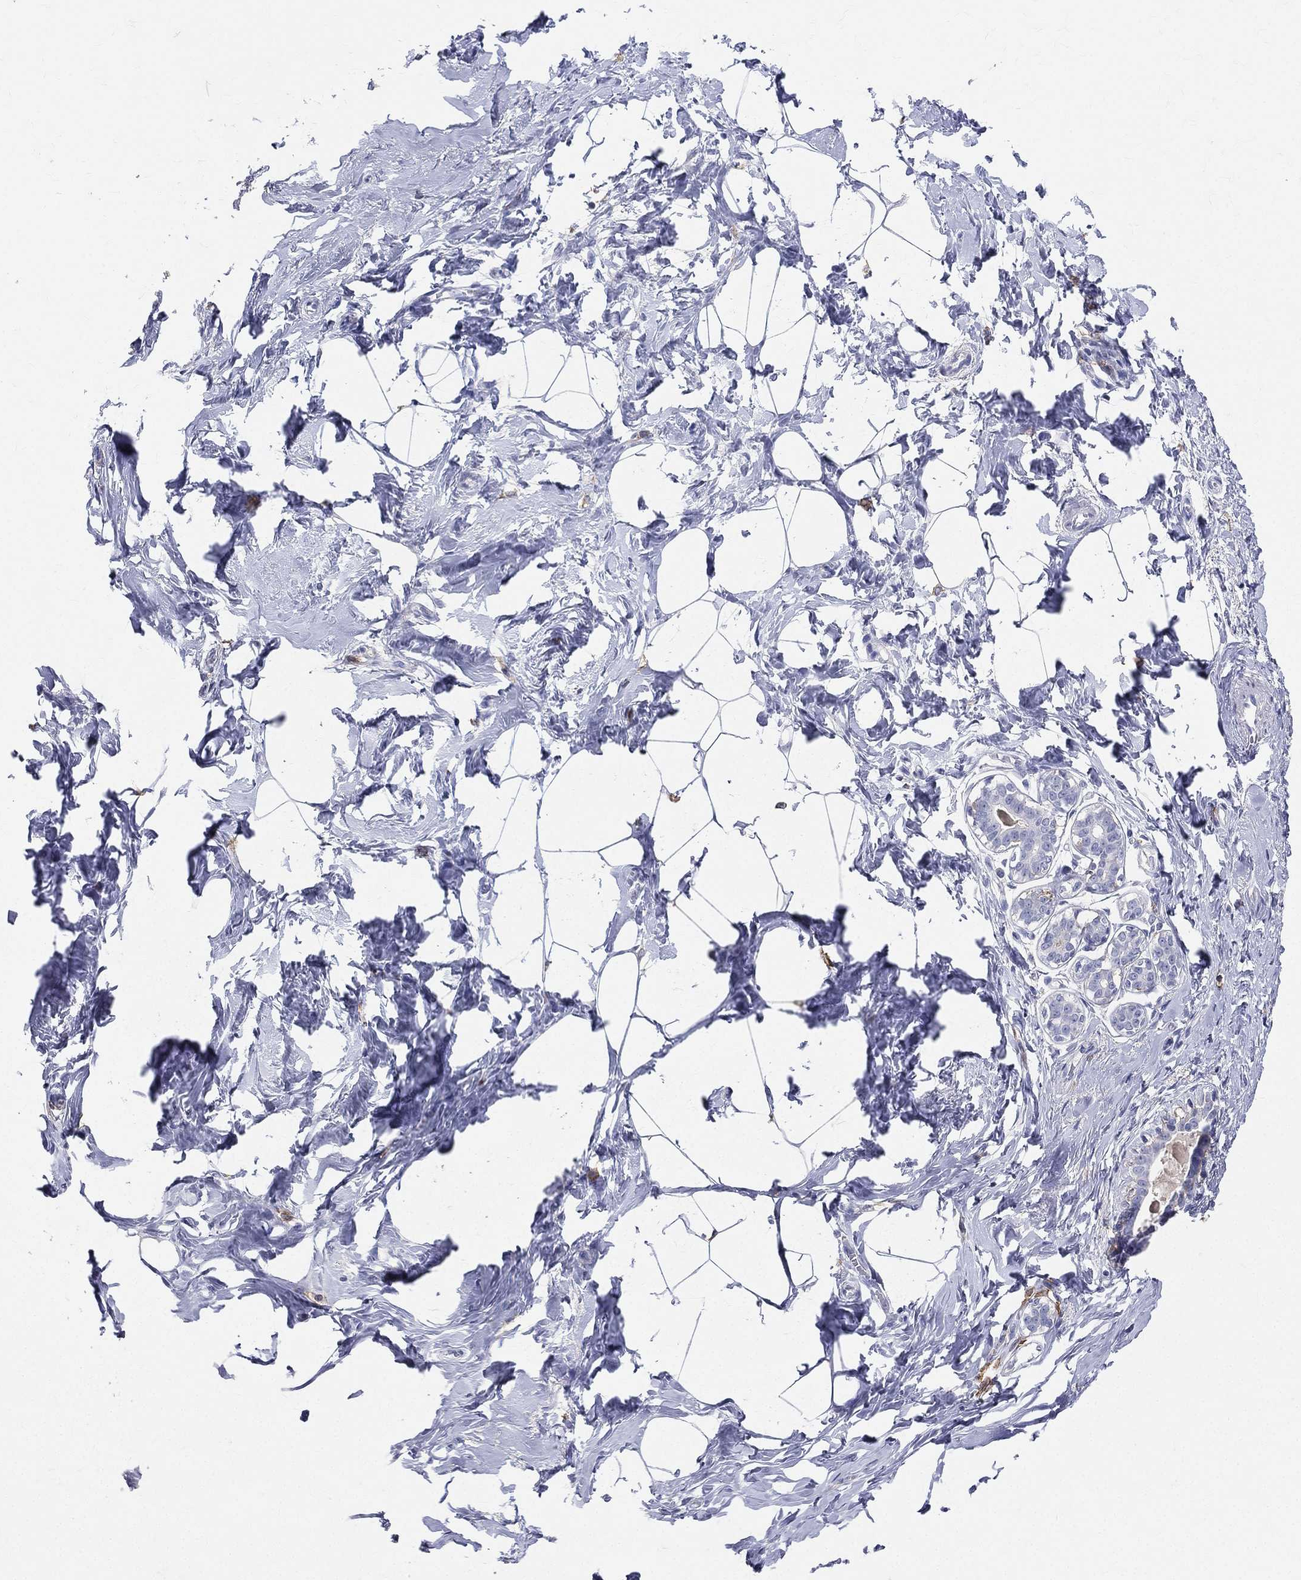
{"staining": {"intensity": "negative", "quantity": "none", "location": "none"}, "tissue": "breast", "cell_type": "Adipocytes", "image_type": "normal", "snomed": [{"axis": "morphology", "description": "Normal tissue, NOS"}, {"axis": "morphology", "description": "Lobular carcinoma, in situ"}, {"axis": "topography", "description": "Breast"}], "caption": "This is an IHC photomicrograph of benign breast. There is no positivity in adipocytes.", "gene": "CD33", "patient": {"sex": "female", "age": 35}}